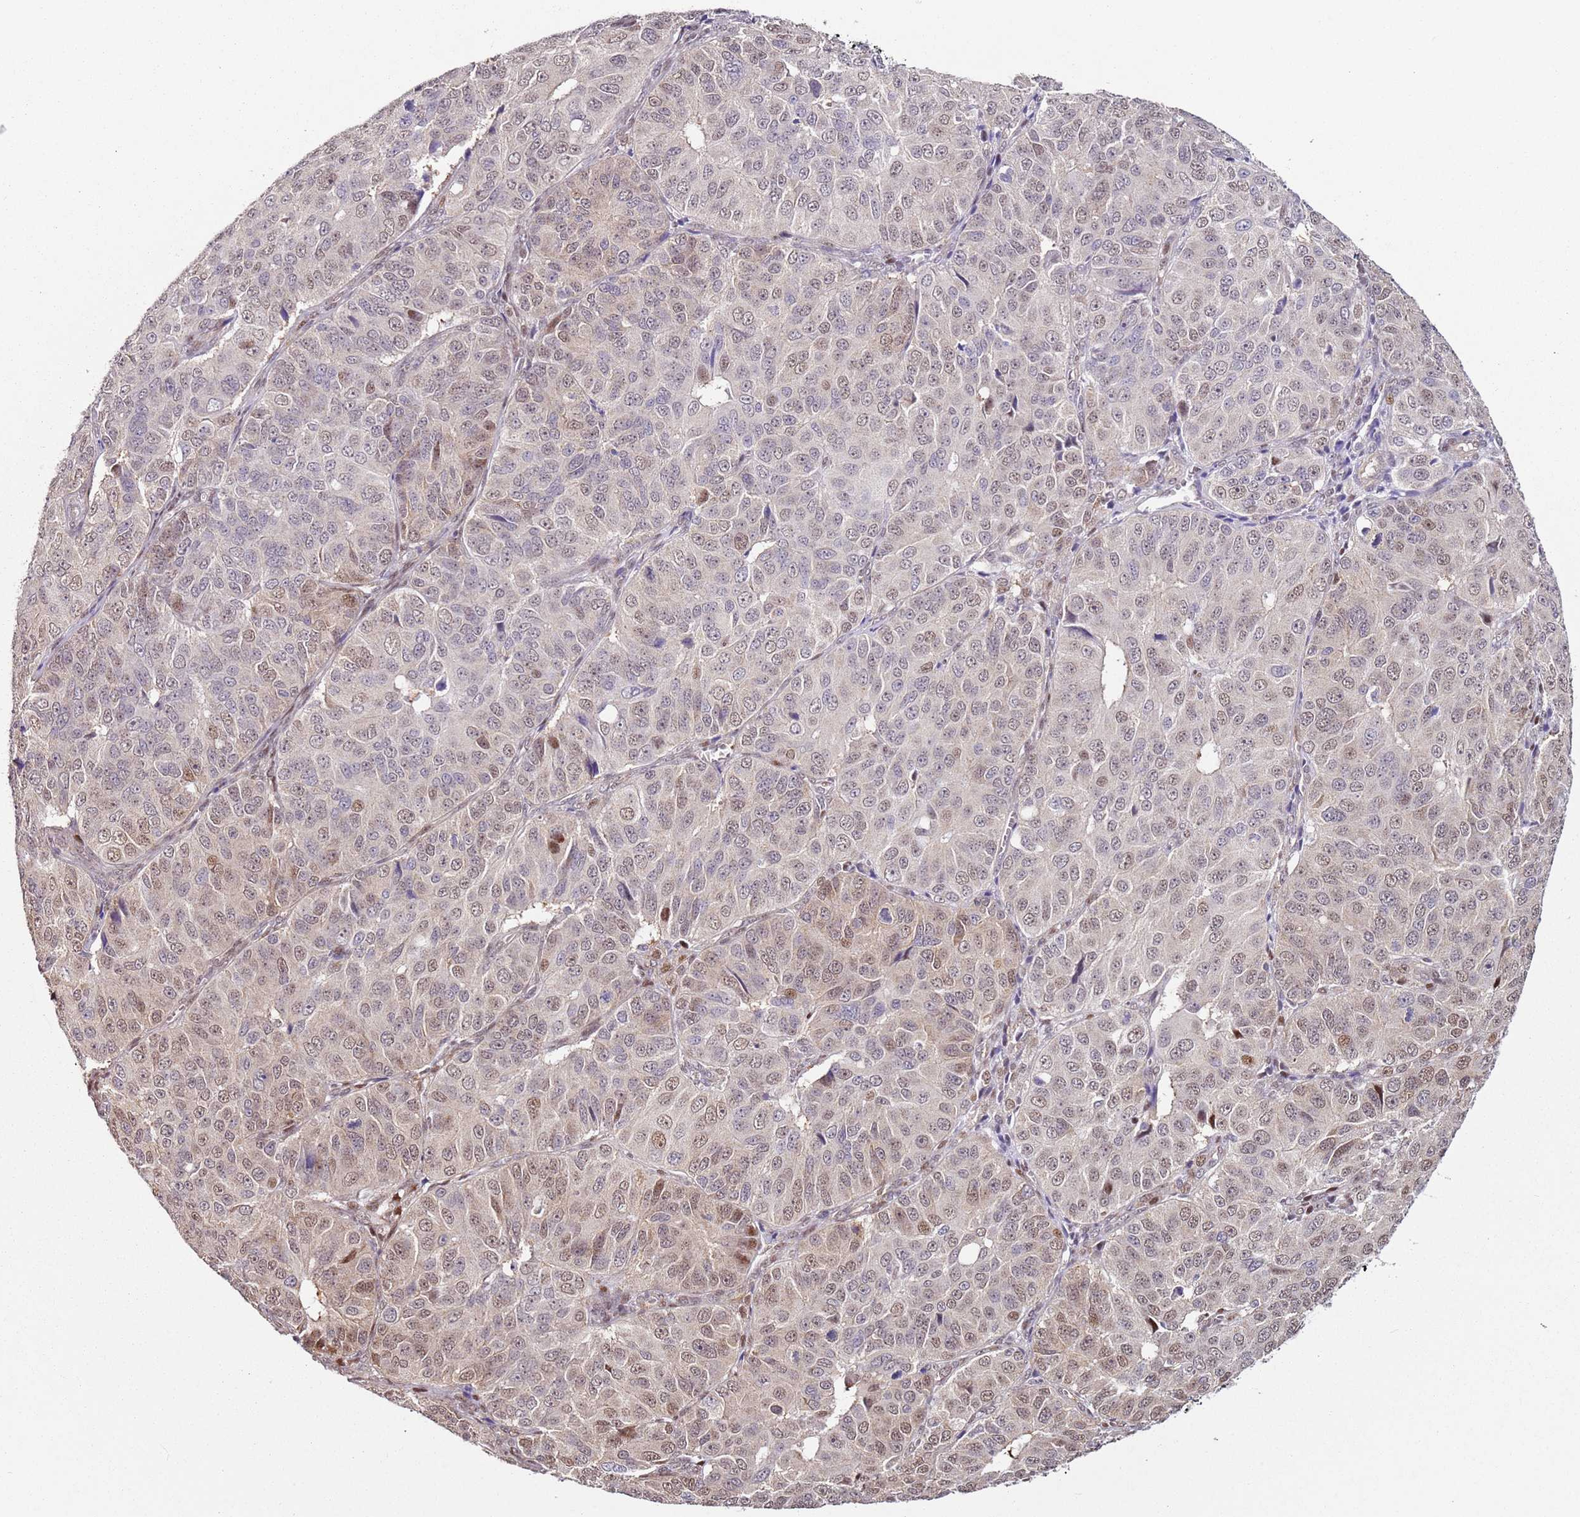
{"staining": {"intensity": "moderate", "quantity": "<25%", "location": "nuclear"}, "tissue": "ovarian cancer", "cell_type": "Tumor cells", "image_type": "cancer", "snomed": [{"axis": "morphology", "description": "Carcinoma, endometroid"}, {"axis": "topography", "description": "Ovary"}], "caption": "Immunohistochemistry of ovarian endometroid carcinoma exhibits low levels of moderate nuclear expression in approximately <25% of tumor cells. (DAB = brown stain, brightfield microscopy at high magnification).", "gene": "PSMD4", "patient": {"sex": "female", "age": 51}}